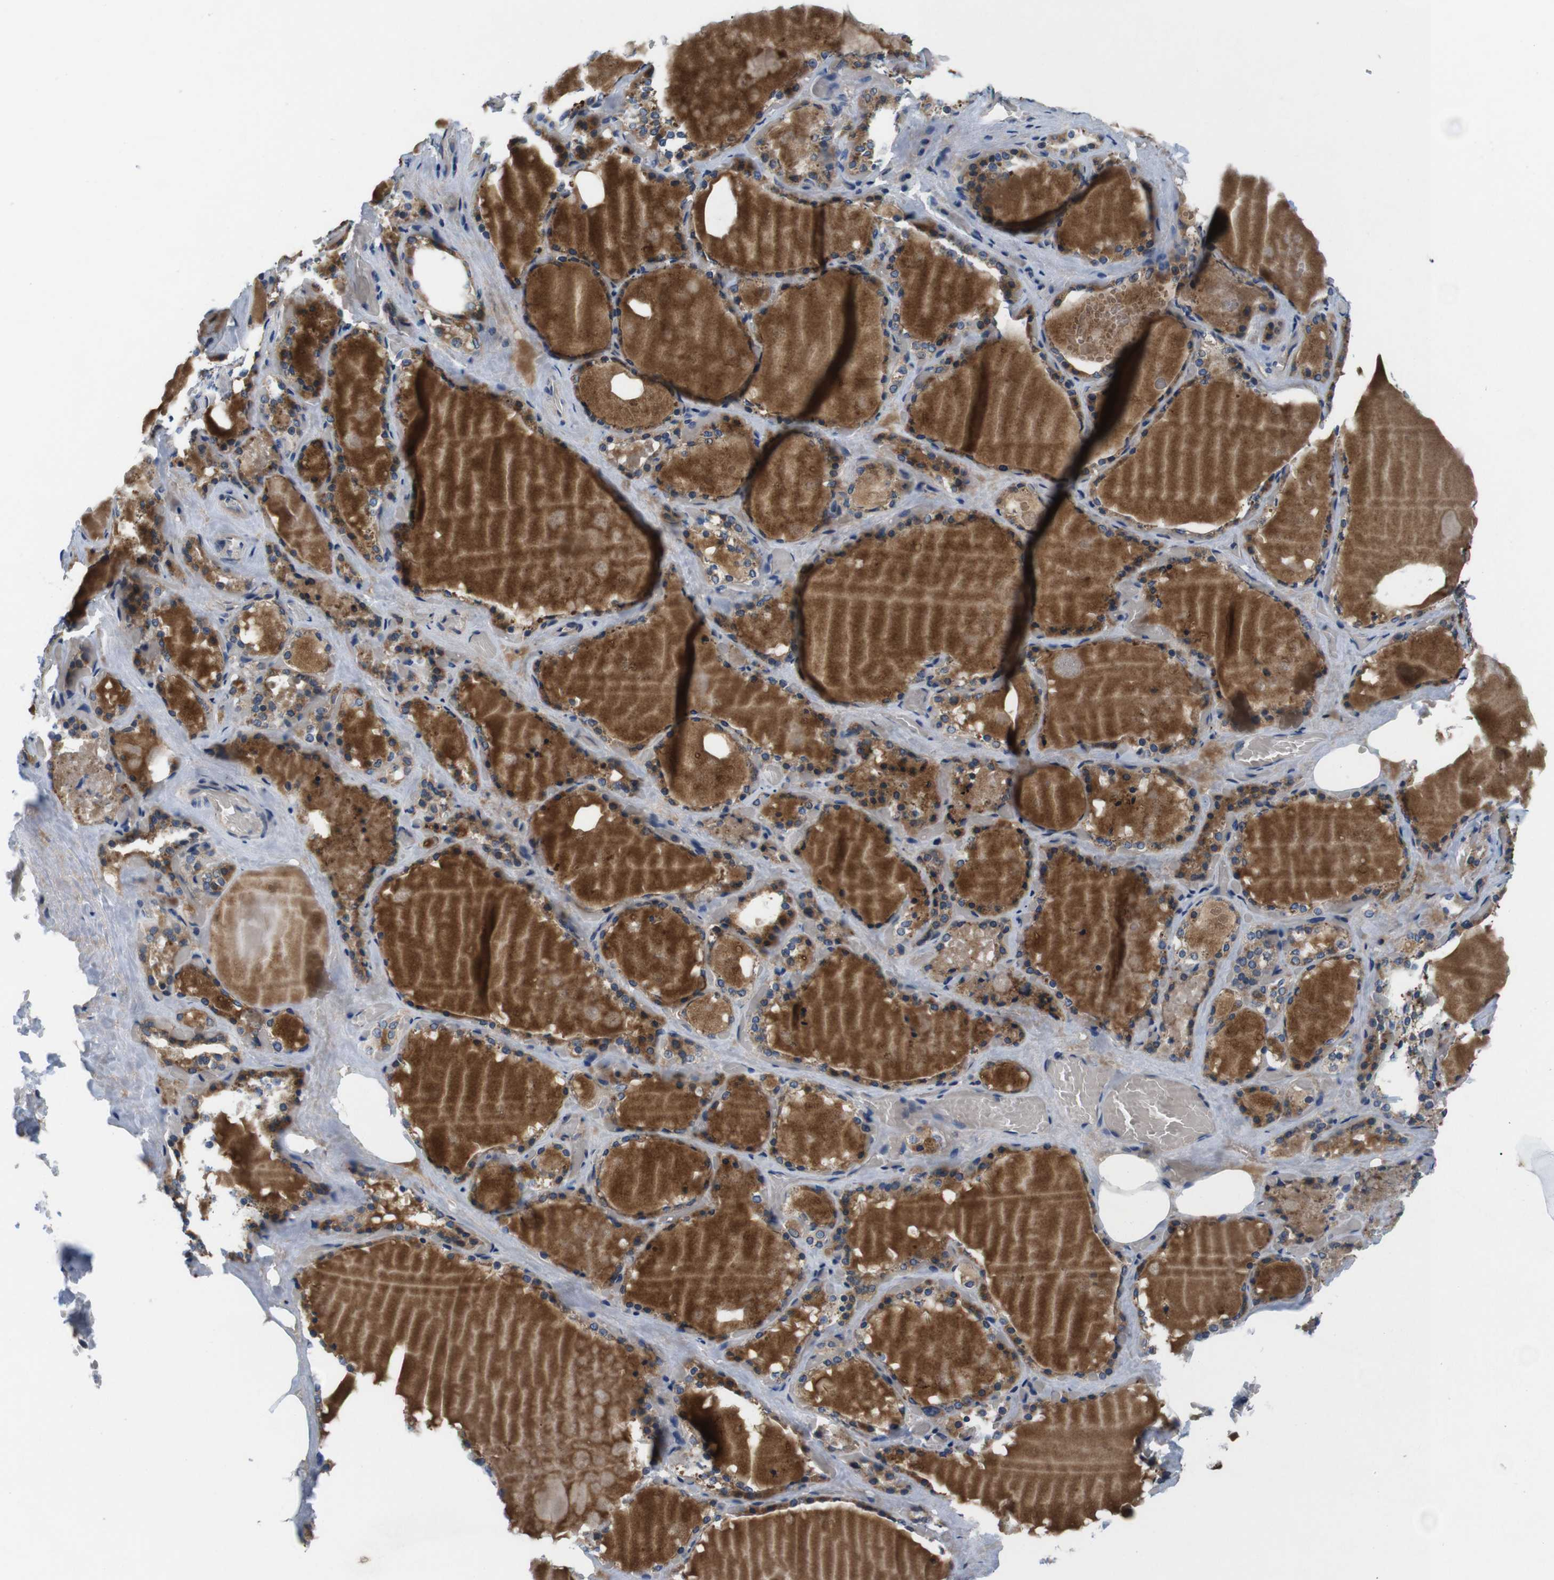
{"staining": {"intensity": "moderate", "quantity": ">75%", "location": "cytoplasmic/membranous"}, "tissue": "thyroid gland", "cell_type": "Glandular cells", "image_type": "normal", "snomed": [{"axis": "morphology", "description": "Normal tissue, NOS"}, {"axis": "topography", "description": "Thyroid gland"}], "caption": "Brown immunohistochemical staining in benign thyroid gland demonstrates moderate cytoplasmic/membranous positivity in approximately >75% of glandular cells. (Brightfield microscopy of DAB IHC at high magnification).", "gene": "JAK1", "patient": {"sex": "male", "age": 61}}